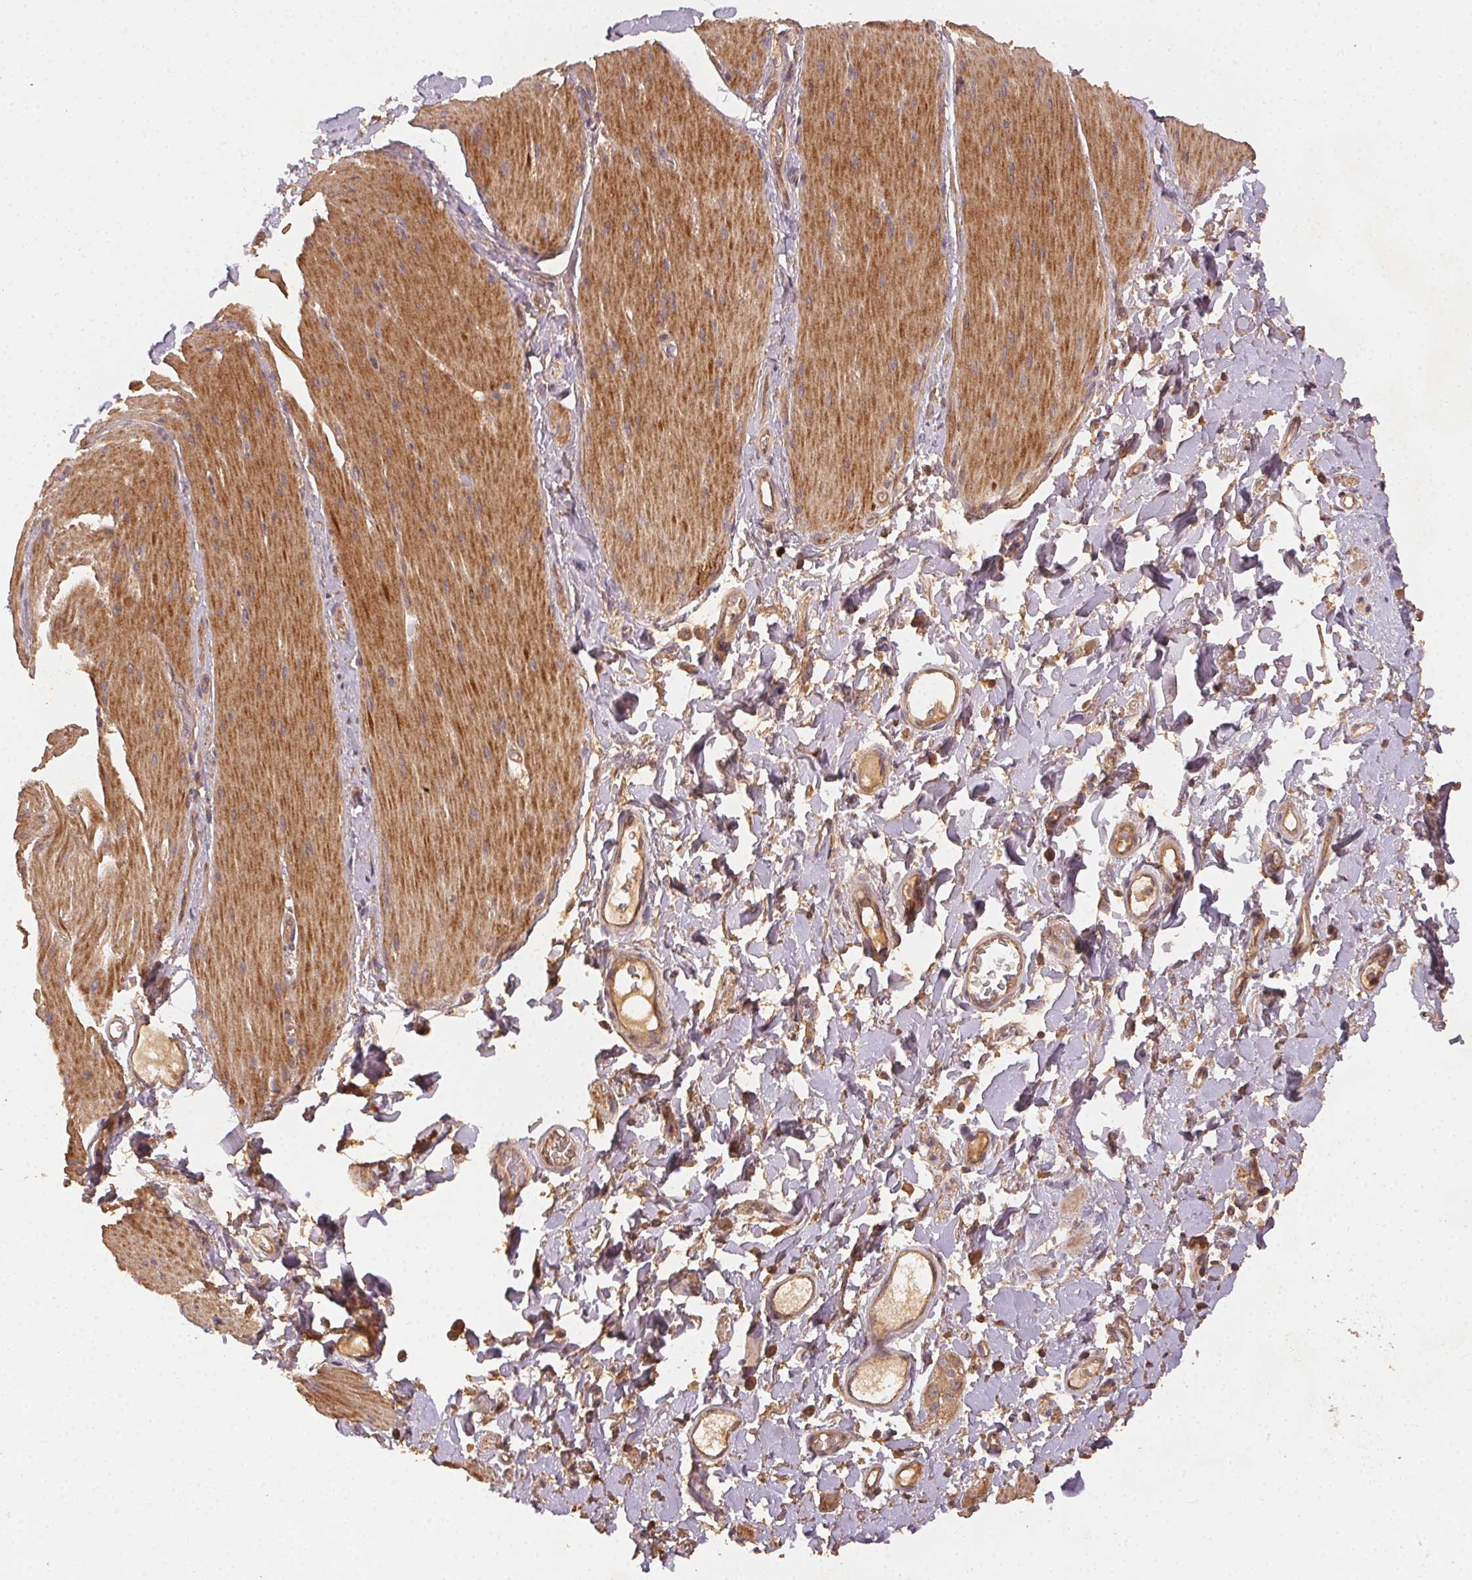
{"staining": {"intensity": "moderate", "quantity": ">75%", "location": "cytoplasmic/membranous"}, "tissue": "smooth muscle", "cell_type": "Smooth muscle cells", "image_type": "normal", "snomed": [{"axis": "morphology", "description": "Normal tissue, NOS"}, {"axis": "topography", "description": "Smooth muscle"}, {"axis": "topography", "description": "Colon"}], "caption": "Human smooth muscle stained with a brown dye reveals moderate cytoplasmic/membranous positive staining in about >75% of smooth muscle cells.", "gene": "RALA", "patient": {"sex": "male", "age": 73}}